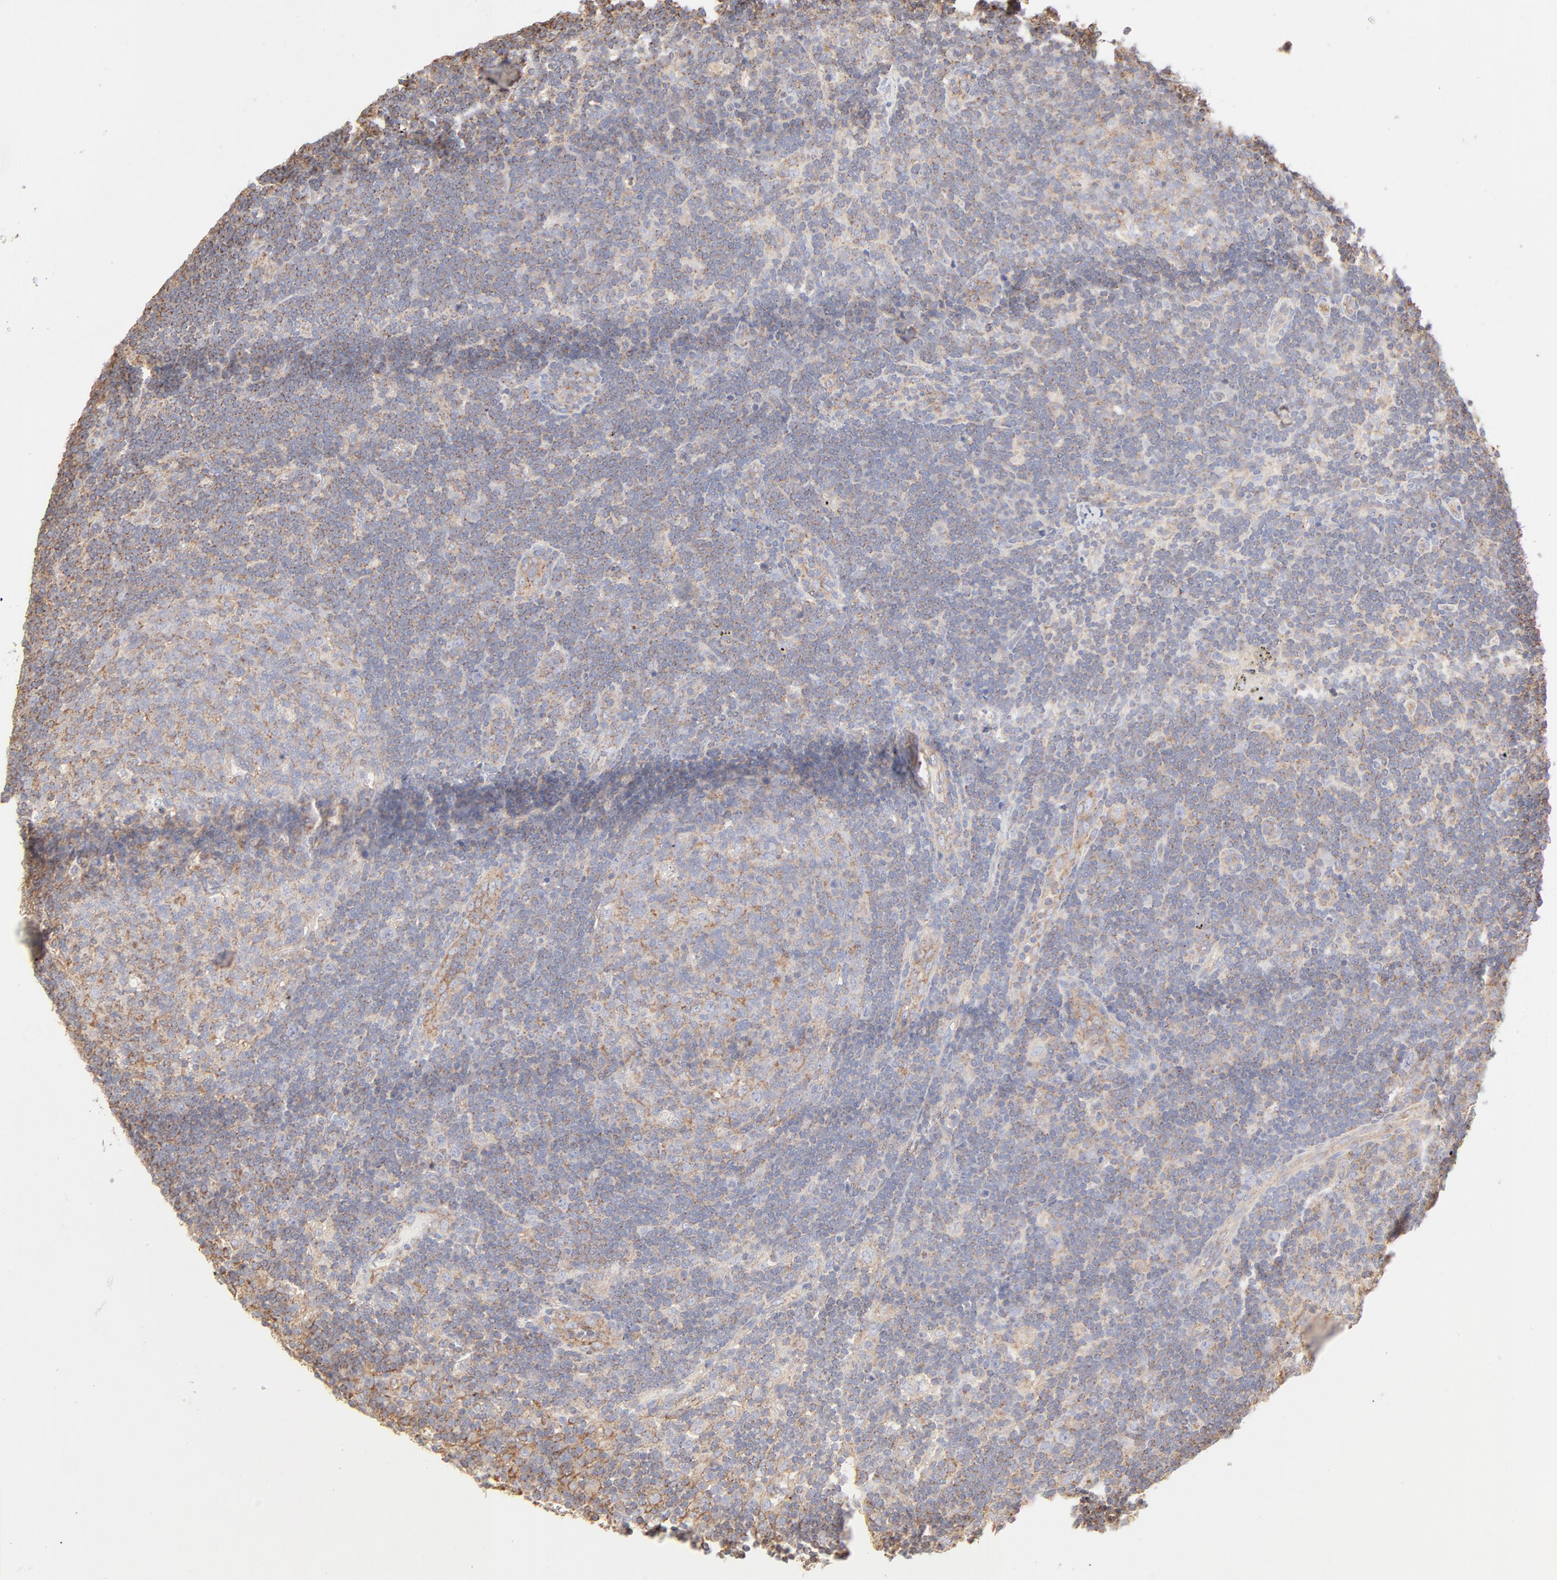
{"staining": {"intensity": "moderate", "quantity": "25%-75%", "location": "cytoplasmic/membranous"}, "tissue": "lymph node", "cell_type": "Germinal center cells", "image_type": "normal", "snomed": [{"axis": "morphology", "description": "Normal tissue, NOS"}, {"axis": "morphology", "description": "Squamous cell carcinoma, metastatic, NOS"}, {"axis": "topography", "description": "Lymph node"}], "caption": "The immunohistochemical stain shows moderate cytoplasmic/membranous expression in germinal center cells of normal lymph node. The staining is performed using DAB (3,3'-diaminobenzidine) brown chromogen to label protein expression. The nuclei are counter-stained blue using hematoxylin.", "gene": "CLTB", "patient": {"sex": "female", "age": 53}}